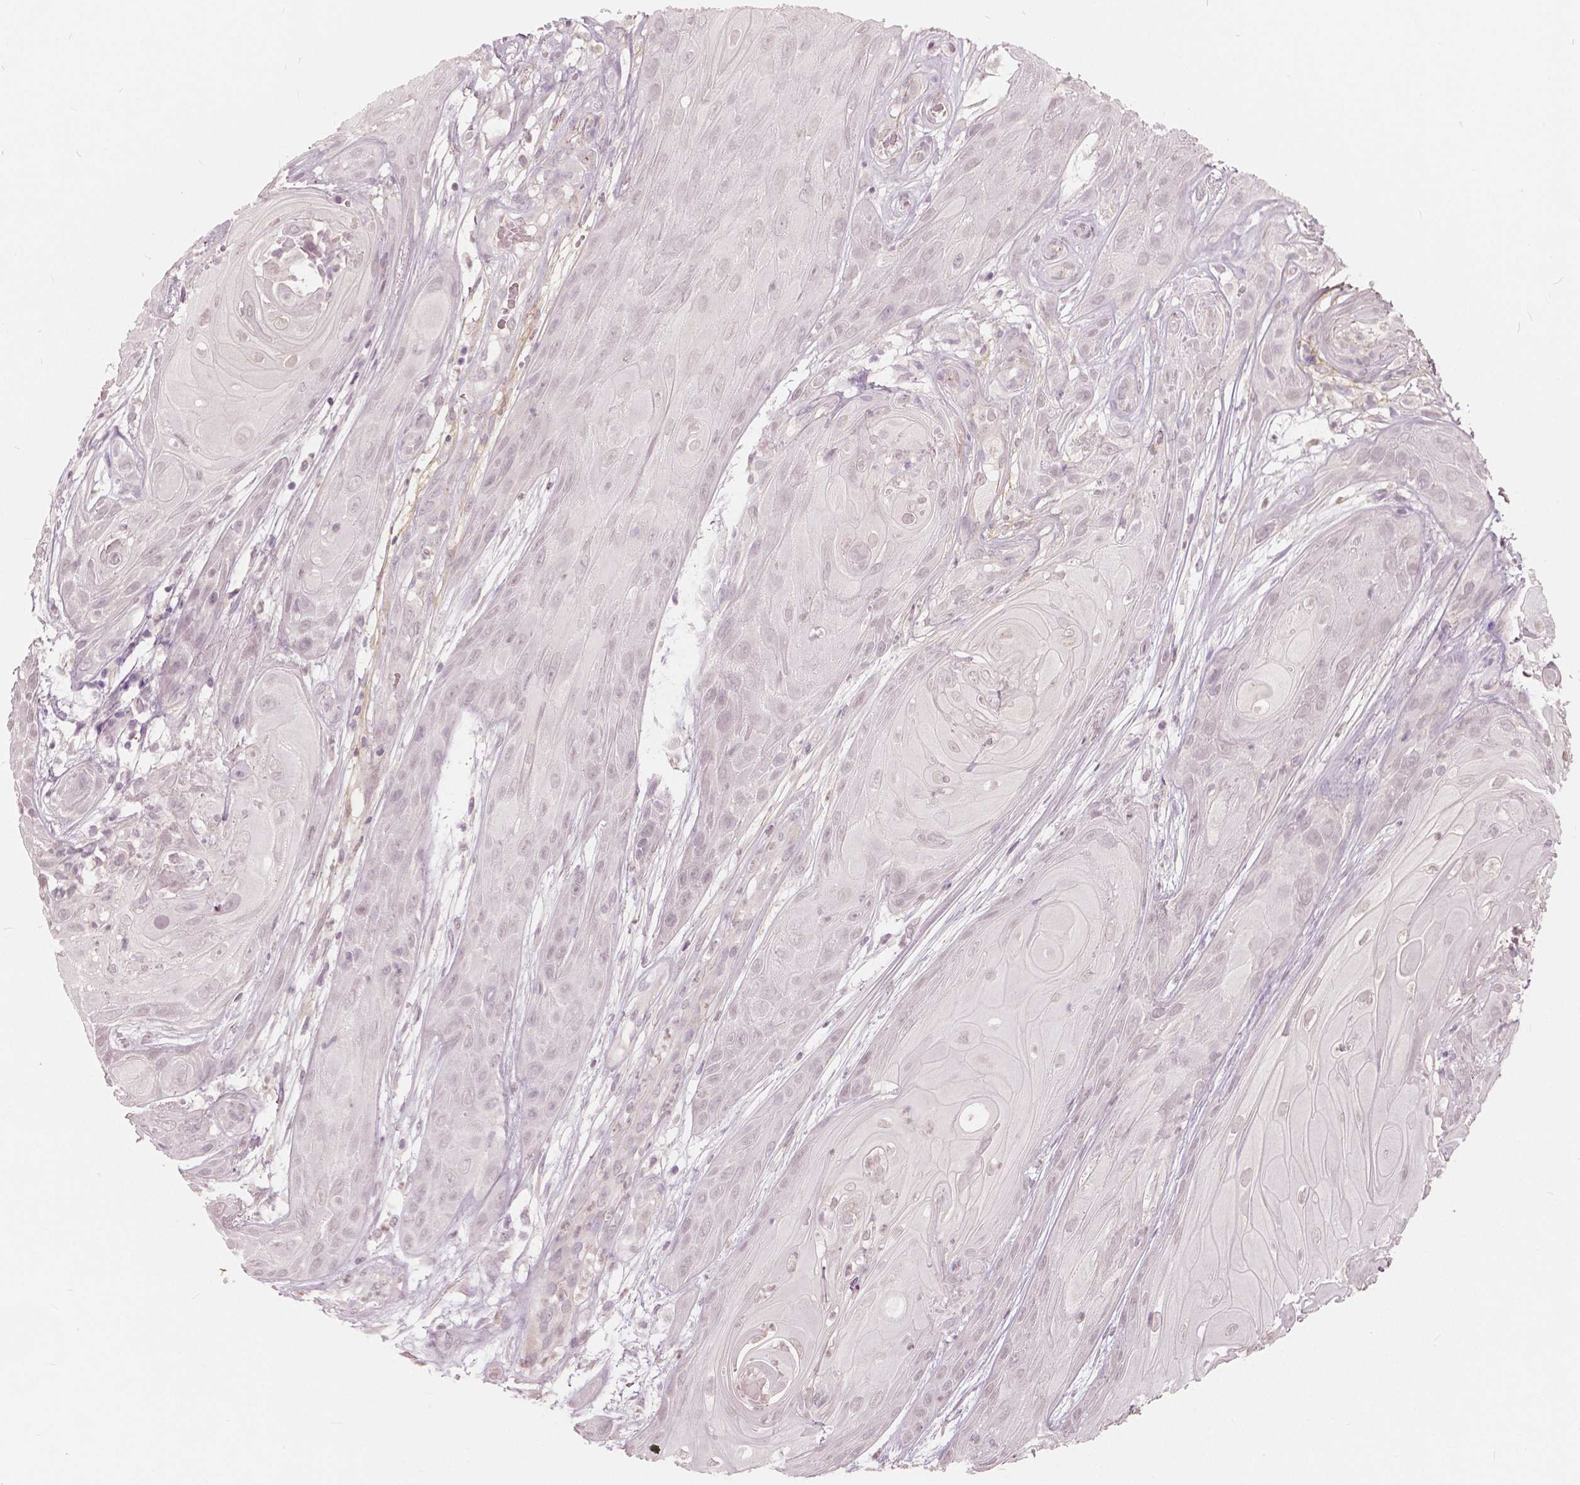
{"staining": {"intensity": "negative", "quantity": "none", "location": "none"}, "tissue": "skin cancer", "cell_type": "Tumor cells", "image_type": "cancer", "snomed": [{"axis": "morphology", "description": "Squamous cell carcinoma, NOS"}, {"axis": "topography", "description": "Skin"}], "caption": "This is a micrograph of immunohistochemistry staining of skin cancer (squamous cell carcinoma), which shows no positivity in tumor cells. (DAB immunohistochemistry, high magnification).", "gene": "NANOG", "patient": {"sex": "male", "age": 62}}